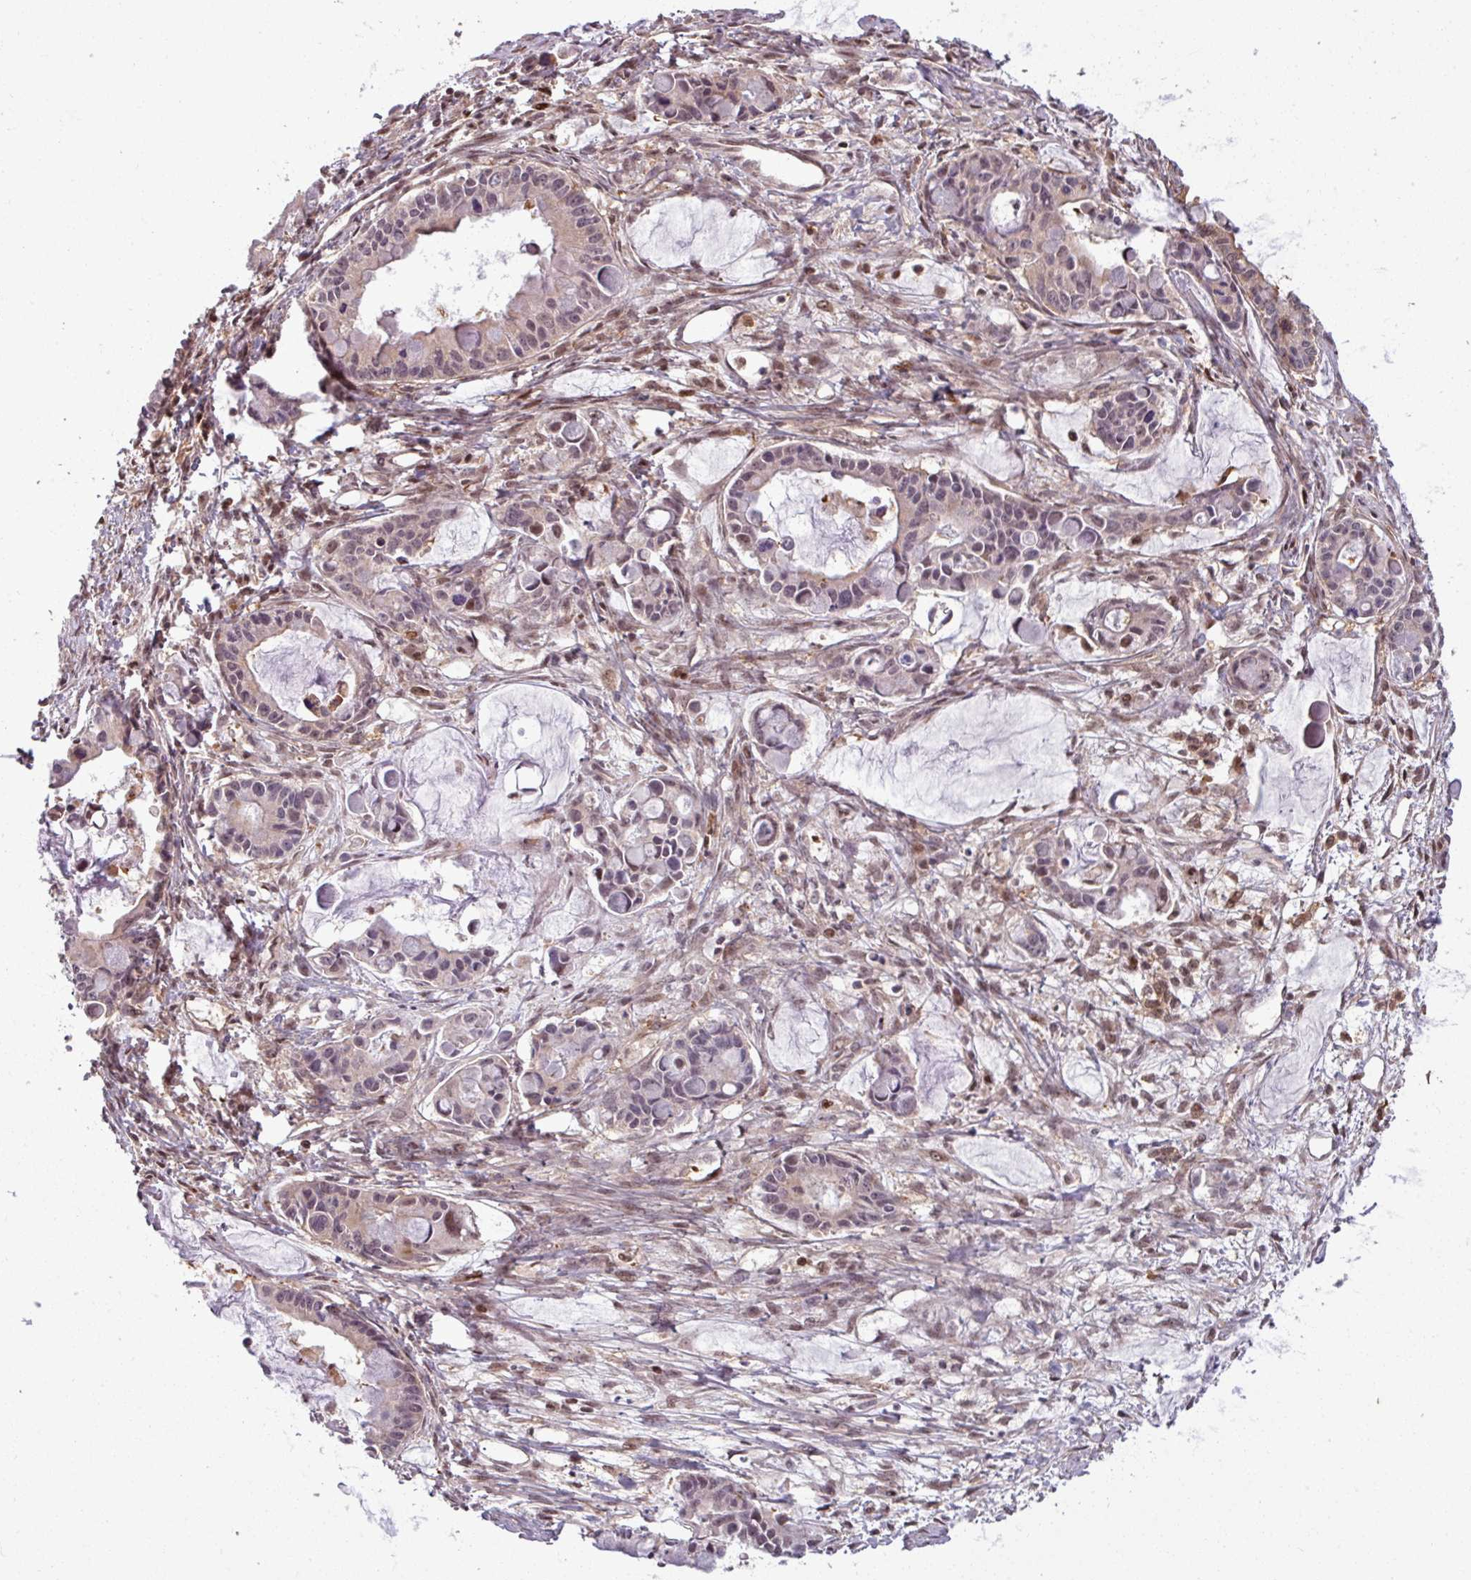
{"staining": {"intensity": "weak", "quantity": "25%-75%", "location": "nuclear"}, "tissue": "ovarian cancer", "cell_type": "Tumor cells", "image_type": "cancer", "snomed": [{"axis": "morphology", "description": "Cystadenocarcinoma, mucinous, NOS"}, {"axis": "topography", "description": "Ovary"}], "caption": "Human mucinous cystadenocarcinoma (ovarian) stained with a brown dye exhibits weak nuclear positive staining in approximately 25%-75% of tumor cells.", "gene": "KCTD11", "patient": {"sex": "female", "age": 63}}